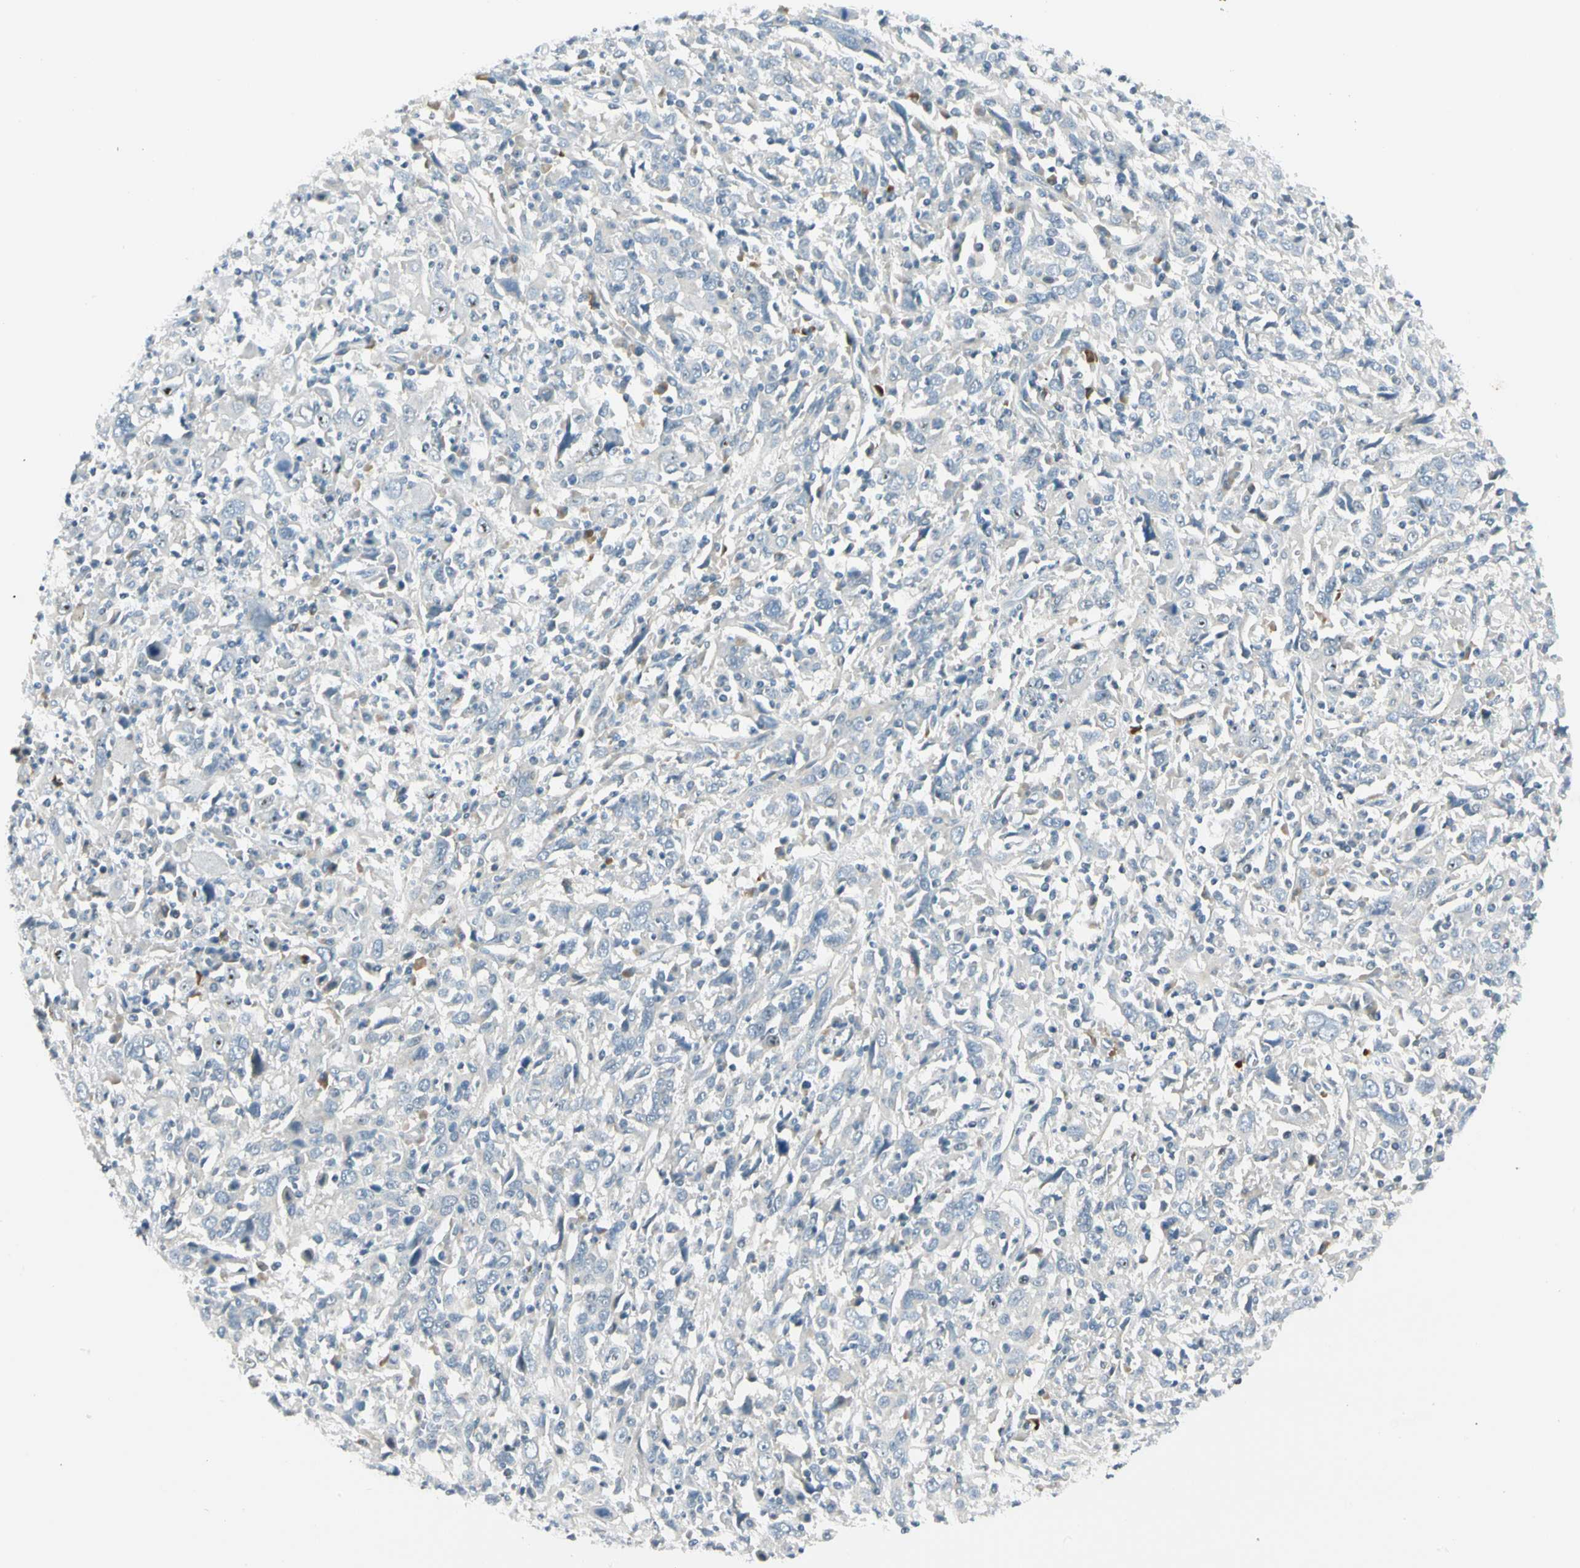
{"staining": {"intensity": "negative", "quantity": "none", "location": "none"}, "tissue": "cervical cancer", "cell_type": "Tumor cells", "image_type": "cancer", "snomed": [{"axis": "morphology", "description": "Squamous cell carcinoma, NOS"}, {"axis": "topography", "description": "Cervix"}], "caption": "This micrograph is of cervical cancer stained with immunohistochemistry to label a protein in brown with the nuclei are counter-stained blue. There is no staining in tumor cells. (DAB (3,3'-diaminobenzidine) IHC with hematoxylin counter stain).", "gene": "ZSCAN1", "patient": {"sex": "female", "age": 46}}